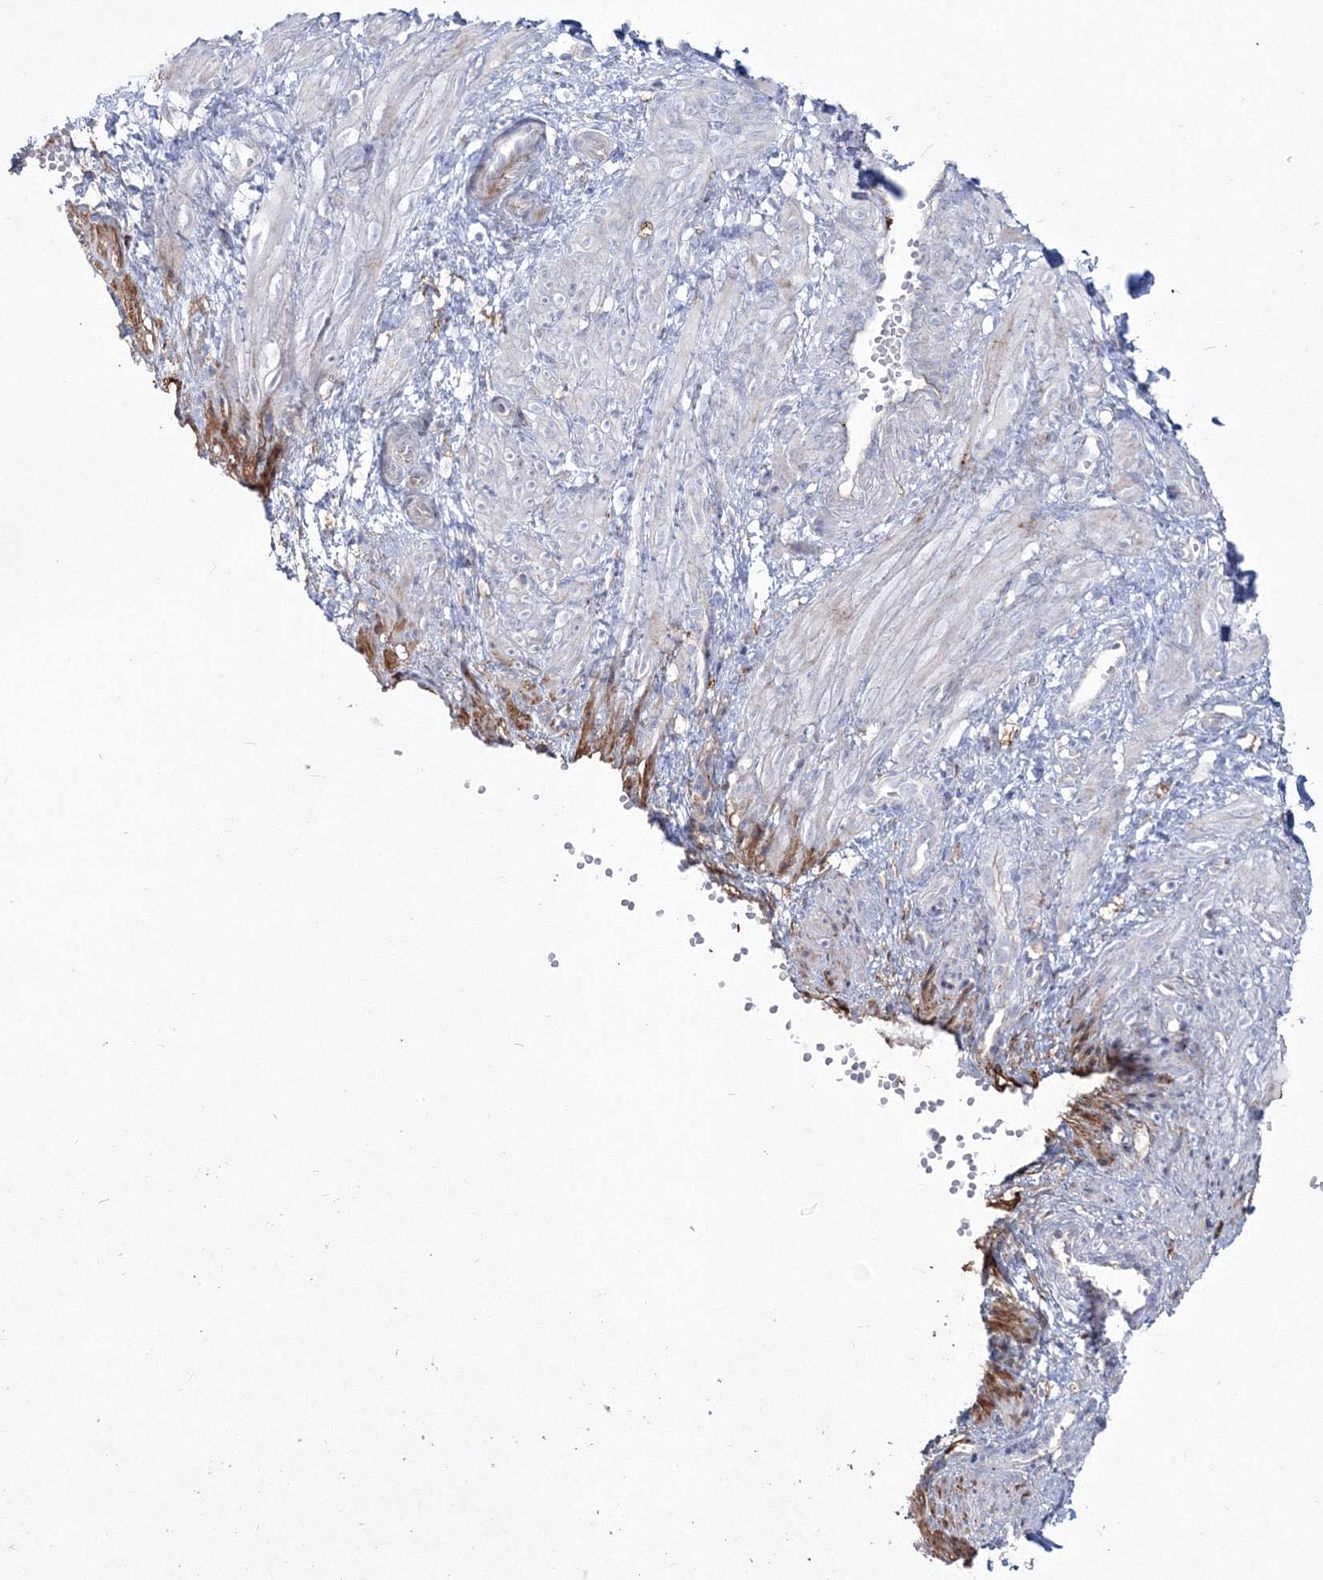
{"staining": {"intensity": "negative", "quantity": "none", "location": "none"}, "tissue": "smooth muscle", "cell_type": "Smooth muscle cells", "image_type": "normal", "snomed": [{"axis": "morphology", "description": "Normal tissue, NOS"}, {"axis": "topography", "description": "Endometrium"}], "caption": "This is a photomicrograph of immunohistochemistry staining of unremarkable smooth muscle, which shows no staining in smooth muscle cells. The staining was performed using DAB to visualize the protein expression in brown, while the nuclei were stained in blue with hematoxylin (Magnification: 20x).", "gene": "HYAL2", "patient": {"sex": "female", "age": 33}}